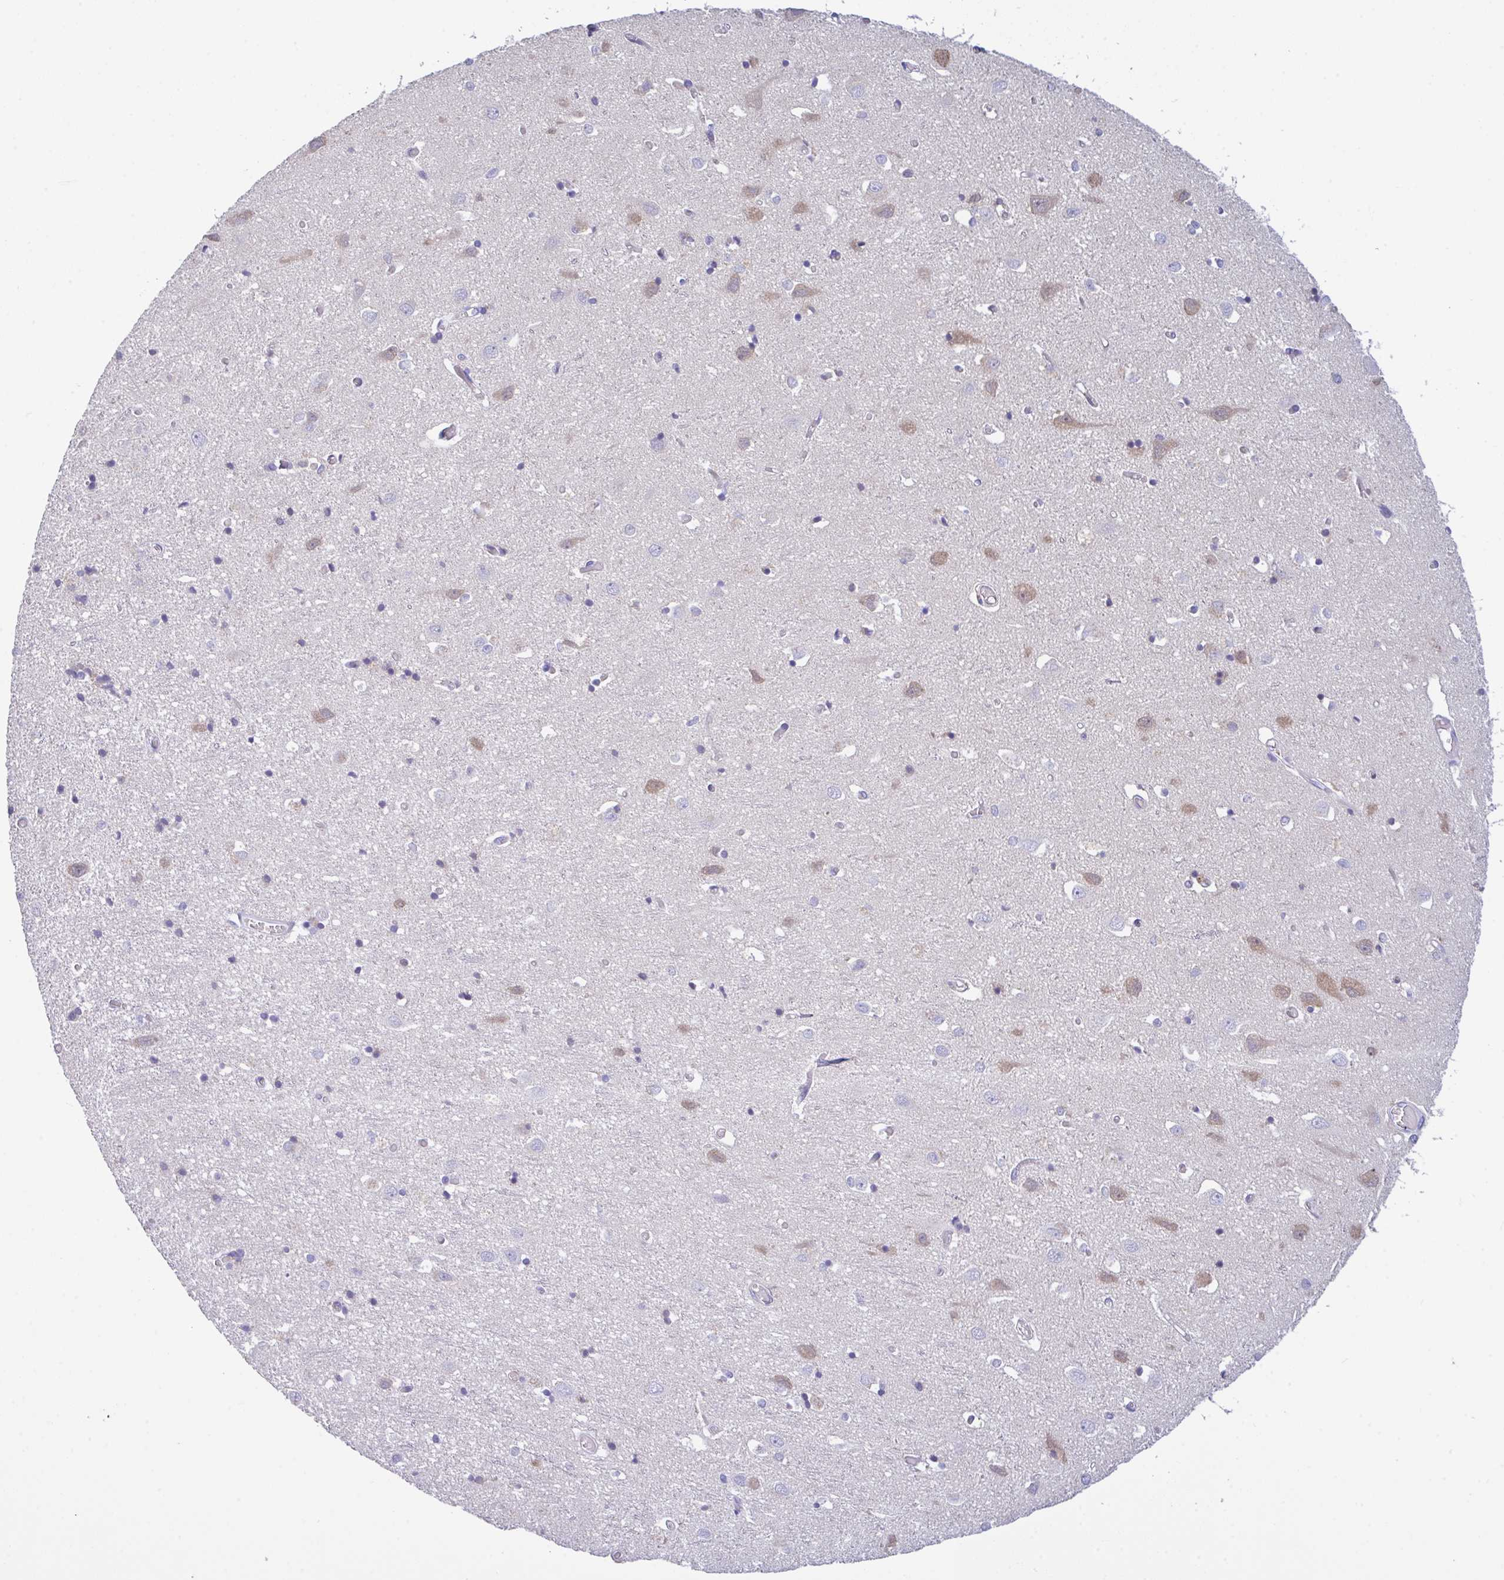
{"staining": {"intensity": "negative", "quantity": "none", "location": "none"}, "tissue": "cerebral cortex", "cell_type": "Endothelial cells", "image_type": "normal", "snomed": [{"axis": "morphology", "description": "Normal tissue, NOS"}, {"axis": "topography", "description": "Cerebral cortex"}], "caption": "Immunohistochemistry photomicrograph of benign human cerebral cortex stained for a protein (brown), which exhibits no staining in endothelial cells.", "gene": "CA10", "patient": {"sex": "male", "age": 70}}